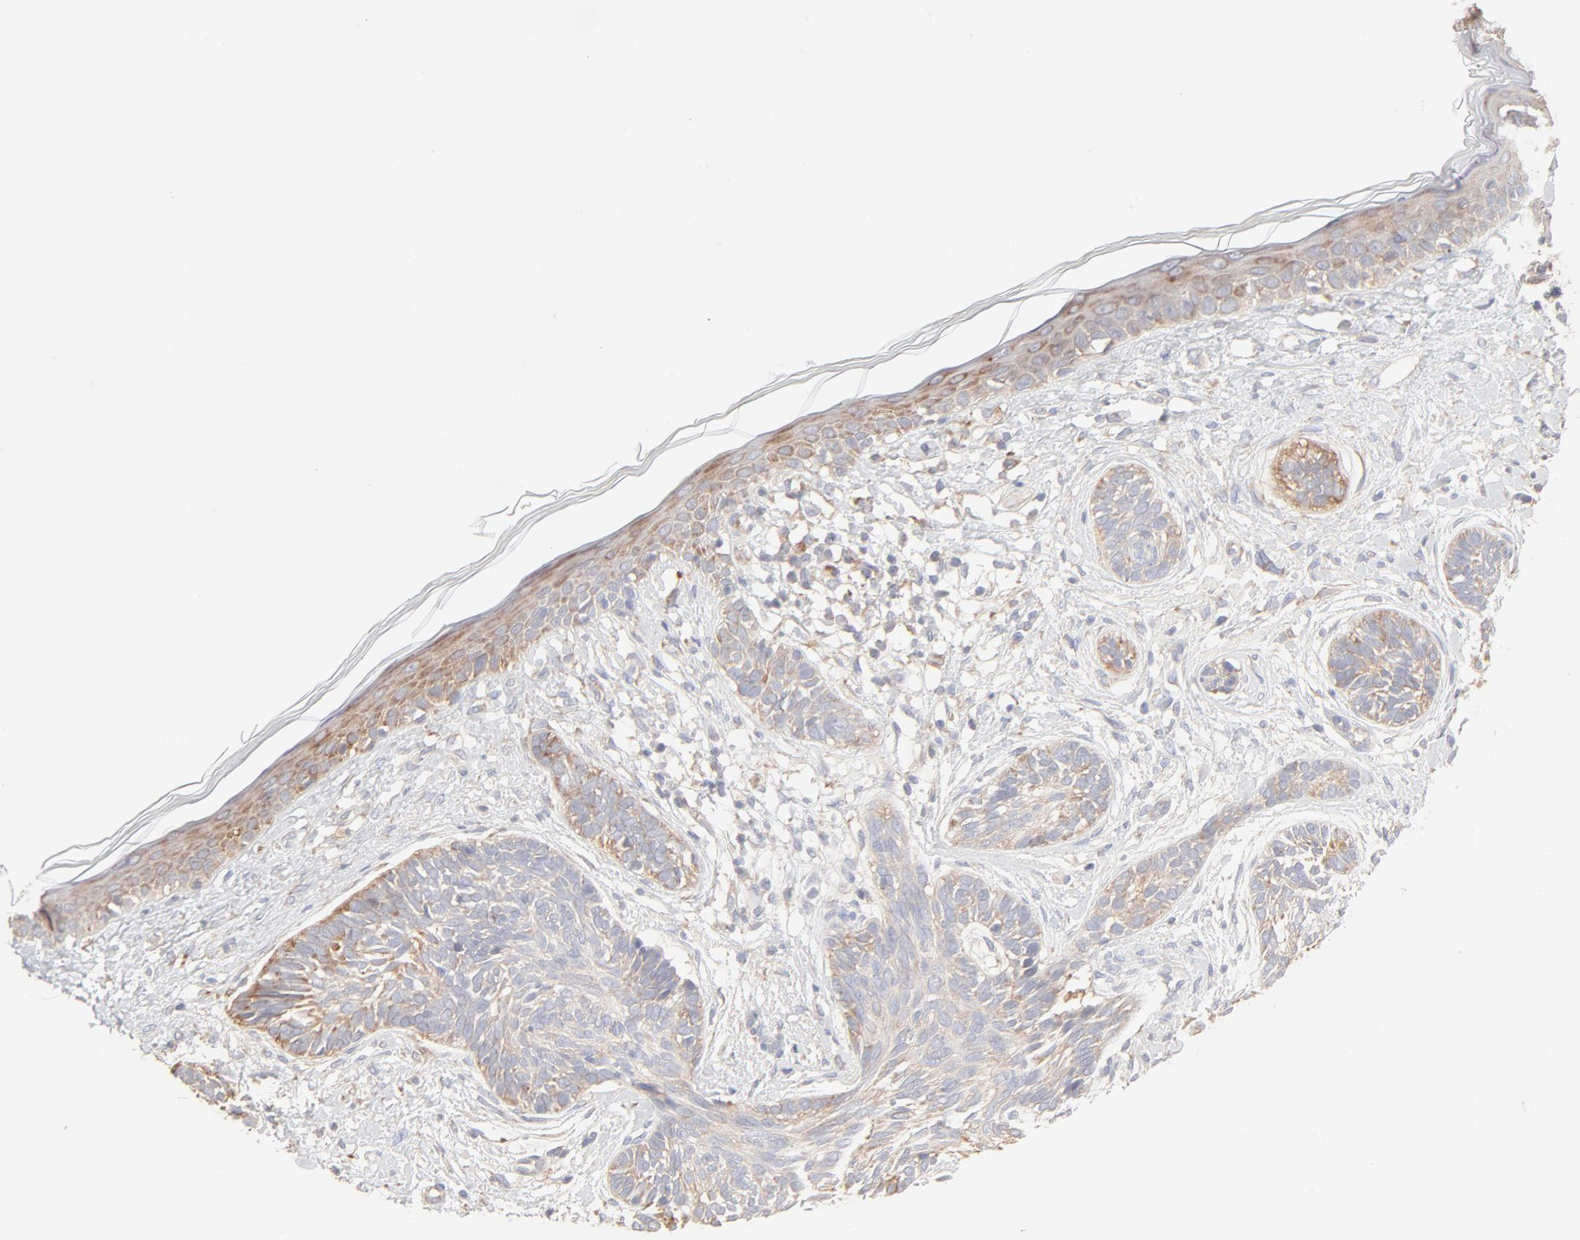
{"staining": {"intensity": "weak", "quantity": ">75%", "location": "cytoplasmic/membranous"}, "tissue": "skin cancer", "cell_type": "Tumor cells", "image_type": "cancer", "snomed": [{"axis": "morphology", "description": "Normal tissue, NOS"}, {"axis": "morphology", "description": "Basal cell carcinoma"}, {"axis": "topography", "description": "Skin"}], "caption": "Weak cytoplasmic/membranous positivity is identified in approximately >75% of tumor cells in skin cancer (basal cell carcinoma). (DAB (3,3'-diaminobenzidine) = brown stain, brightfield microscopy at high magnification).", "gene": "RPS21", "patient": {"sex": "male", "age": 63}}